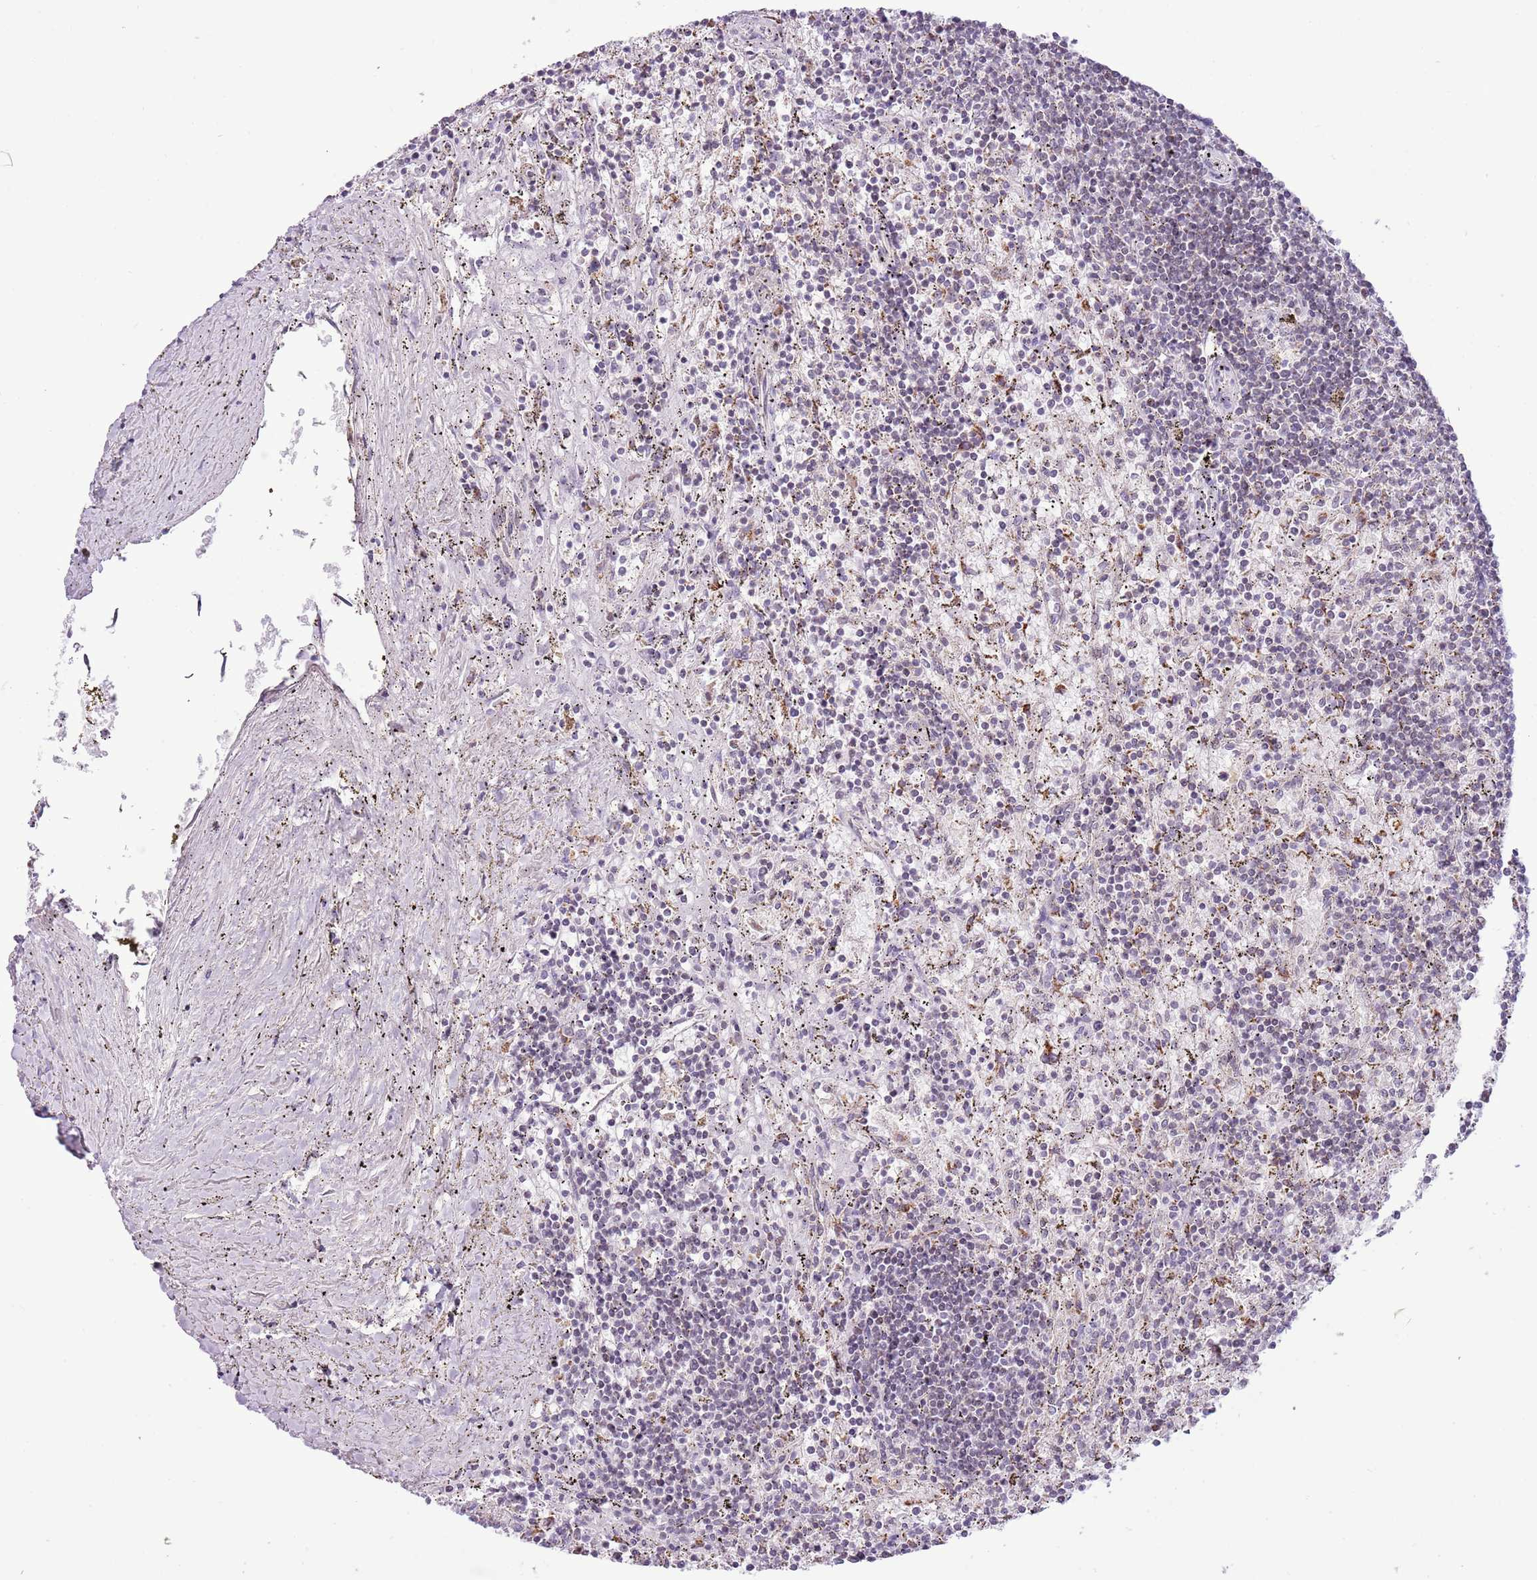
{"staining": {"intensity": "negative", "quantity": "none", "location": "none"}, "tissue": "lymphoma", "cell_type": "Tumor cells", "image_type": "cancer", "snomed": [{"axis": "morphology", "description": "Malignant lymphoma, non-Hodgkin's type, Low grade"}, {"axis": "topography", "description": "Spleen"}], "caption": "Tumor cells show no significant protein staining in malignant lymphoma, non-Hodgkin's type (low-grade).", "gene": "MLLT11", "patient": {"sex": "male", "age": 76}}